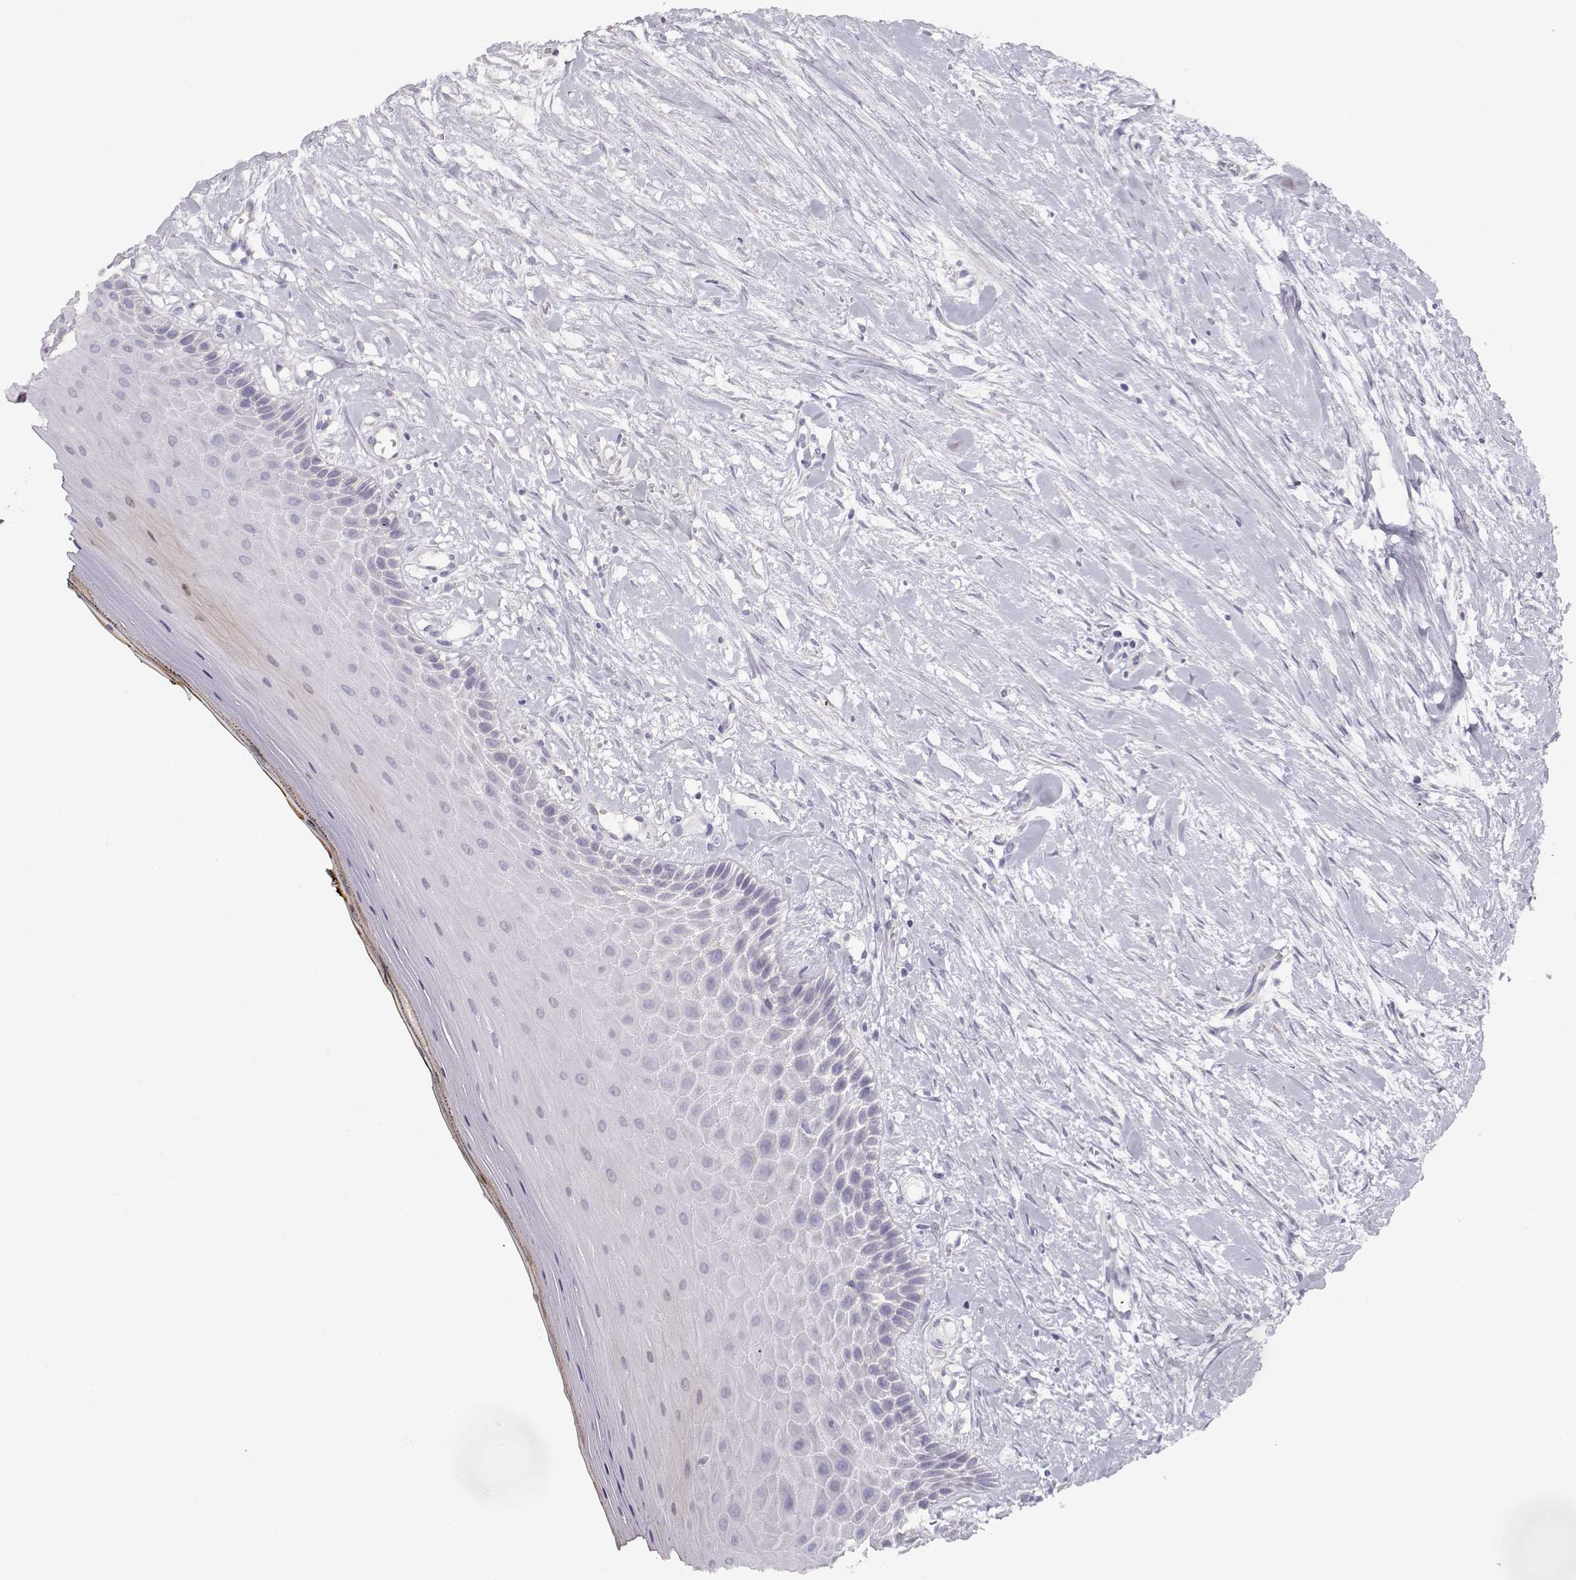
{"staining": {"intensity": "negative", "quantity": "none", "location": "none"}, "tissue": "oral mucosa", "cell_type": "Squamous epithelial cells", "image_type": "normal", "snomed": [{"axis": "morphology", "description": "Normal tissue, NOS"}, {"axis": "topography", "description": "Oral tissue"}], "caption": "DAB (3,3'-diaminobenzidine) immunohistochemical staining of benign oral mucosa reveals no significant staining in squamous epithelial cells.", "gene": "GLIPR1L2", "patient": {"sex": "female", "age": 43}}